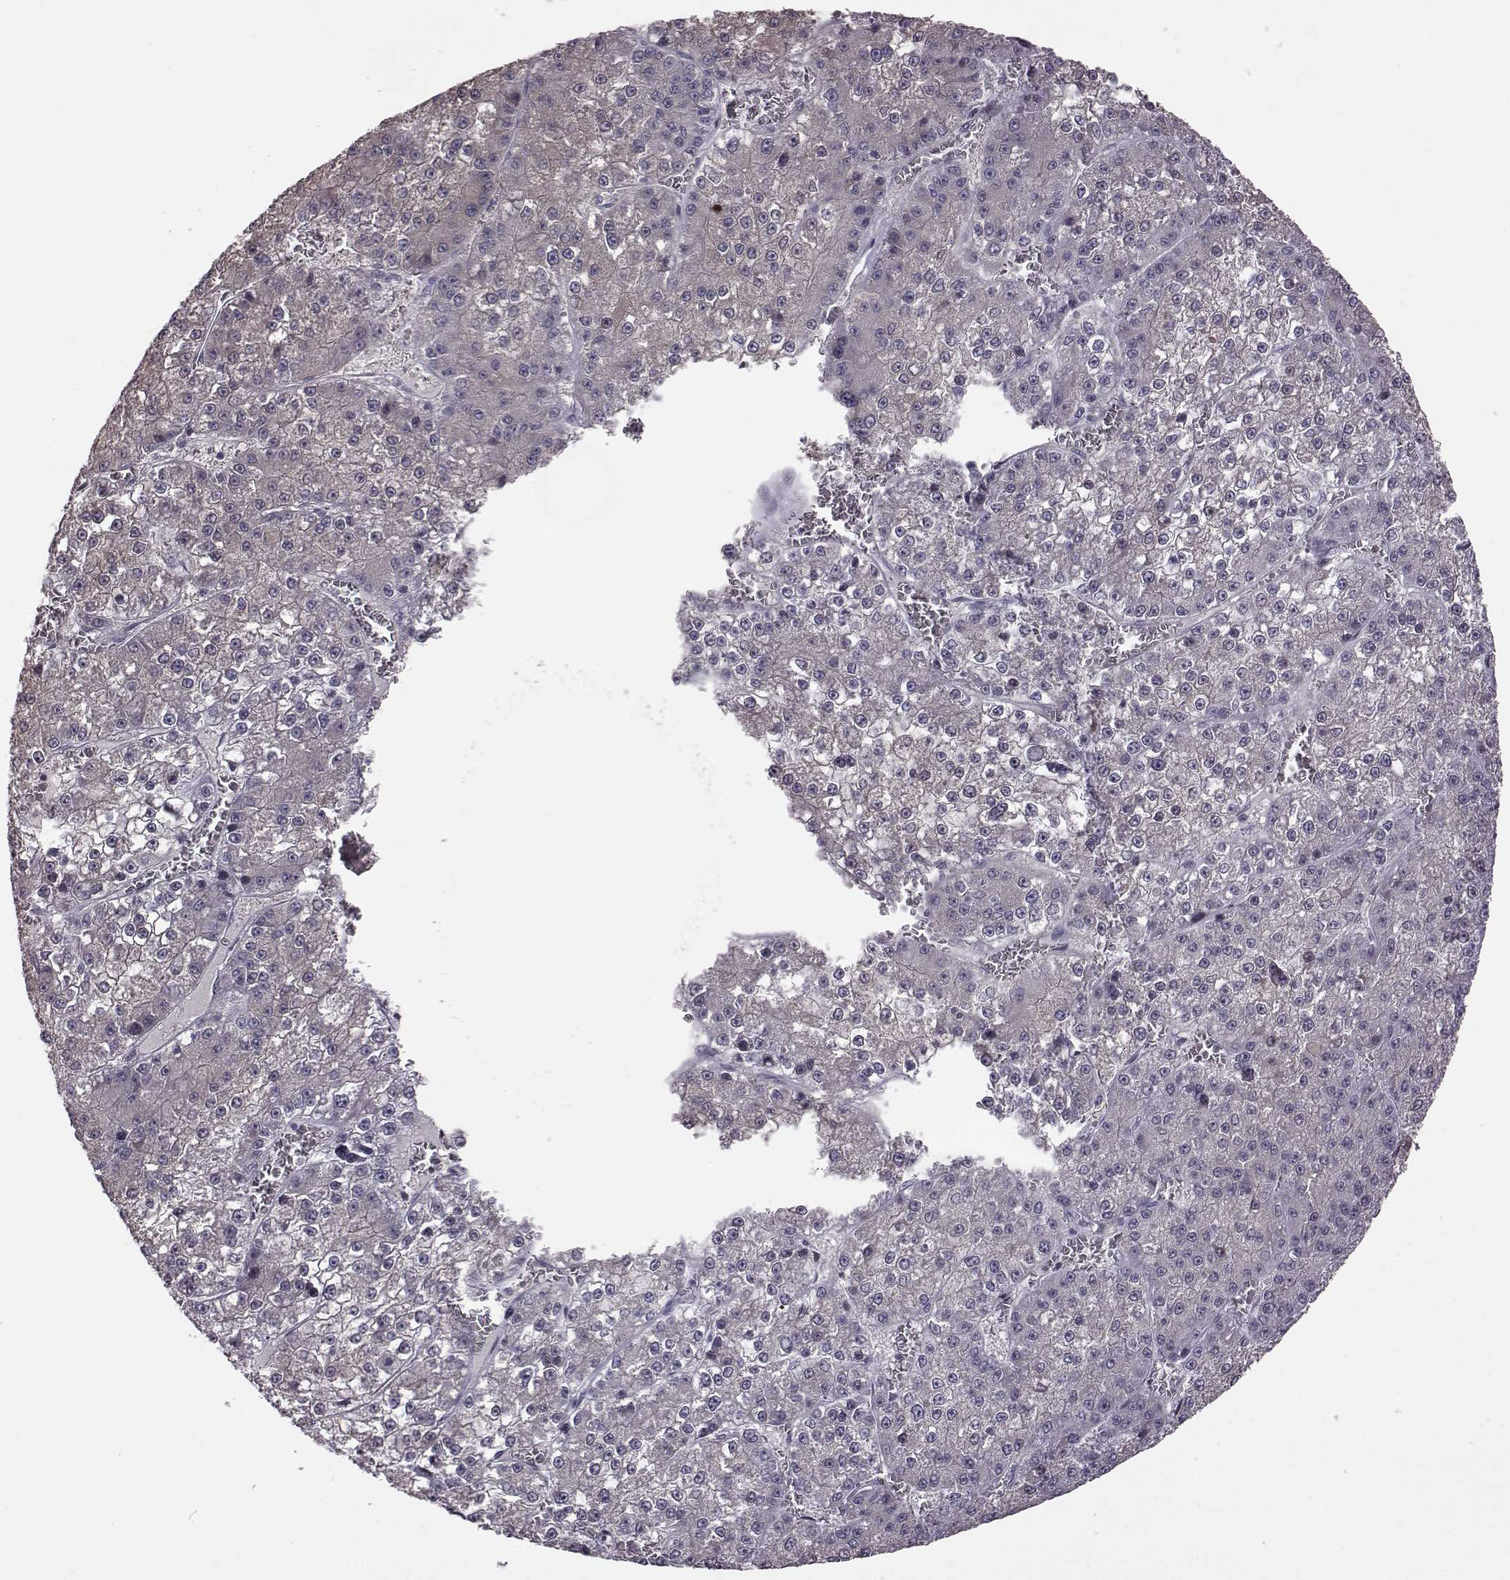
{"staining": {"intensity": "negative", "quantity": "none", "location": "none"}, "tissue": "liver cancer", "cell_type": "Tumor cells", "image_type": "cancer", "snomed": [{"axis": "morphology", "description": "Carcinoma, Hepatocellular, NOS"}, {"axis": "topography", "description": "Liver"}], "caption": "High power microscopy image of an immunohistochemistry (IHC) photomicrograph of liver cancer, revealing no significant expression in tumor cells.", "gene": "GAL", "patient": {"sex": "female", "age": 73}}